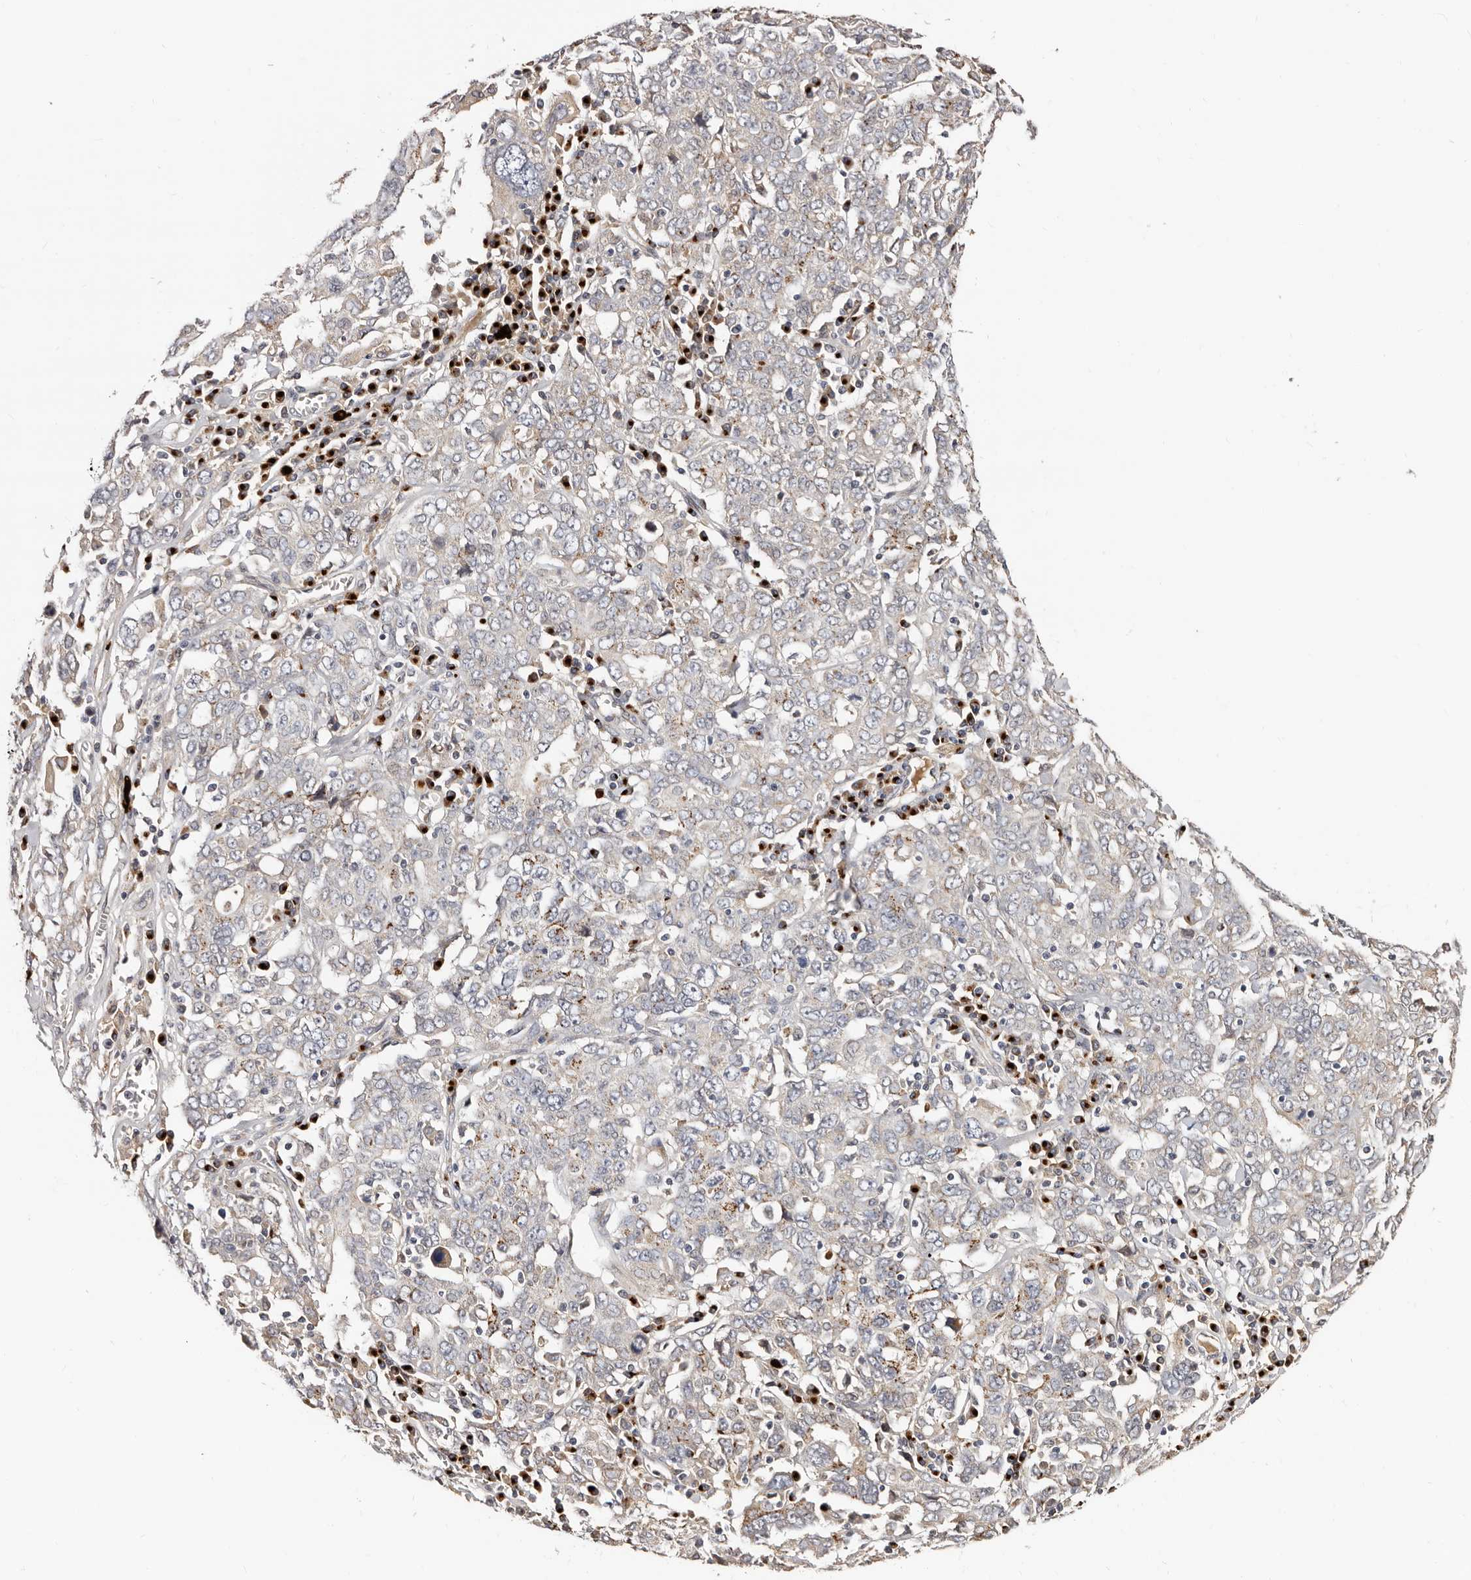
{"staining": {"intensity": "moderate", "quantity": "<25%", "location": "cytoplasmic/membranous"}, "tissue": "ovarian cancer", "cell_type": "Tumor cells", "image_type": "cancer", "snomed": [{"axis": "morphology", "description": "Carcinoma, endometroid"}, {"axis": "topography", "description": "Ovary"}], "caption": "Approximately <25% of tumor cells in human ovarian cancer (endometroid carcinoma) display moderate cytoplasmic/membranous protein staining as visualized by brown immunohistochemical staining.", "gene": "DACT2", "patient": {"sex": "female", "age": 62}}